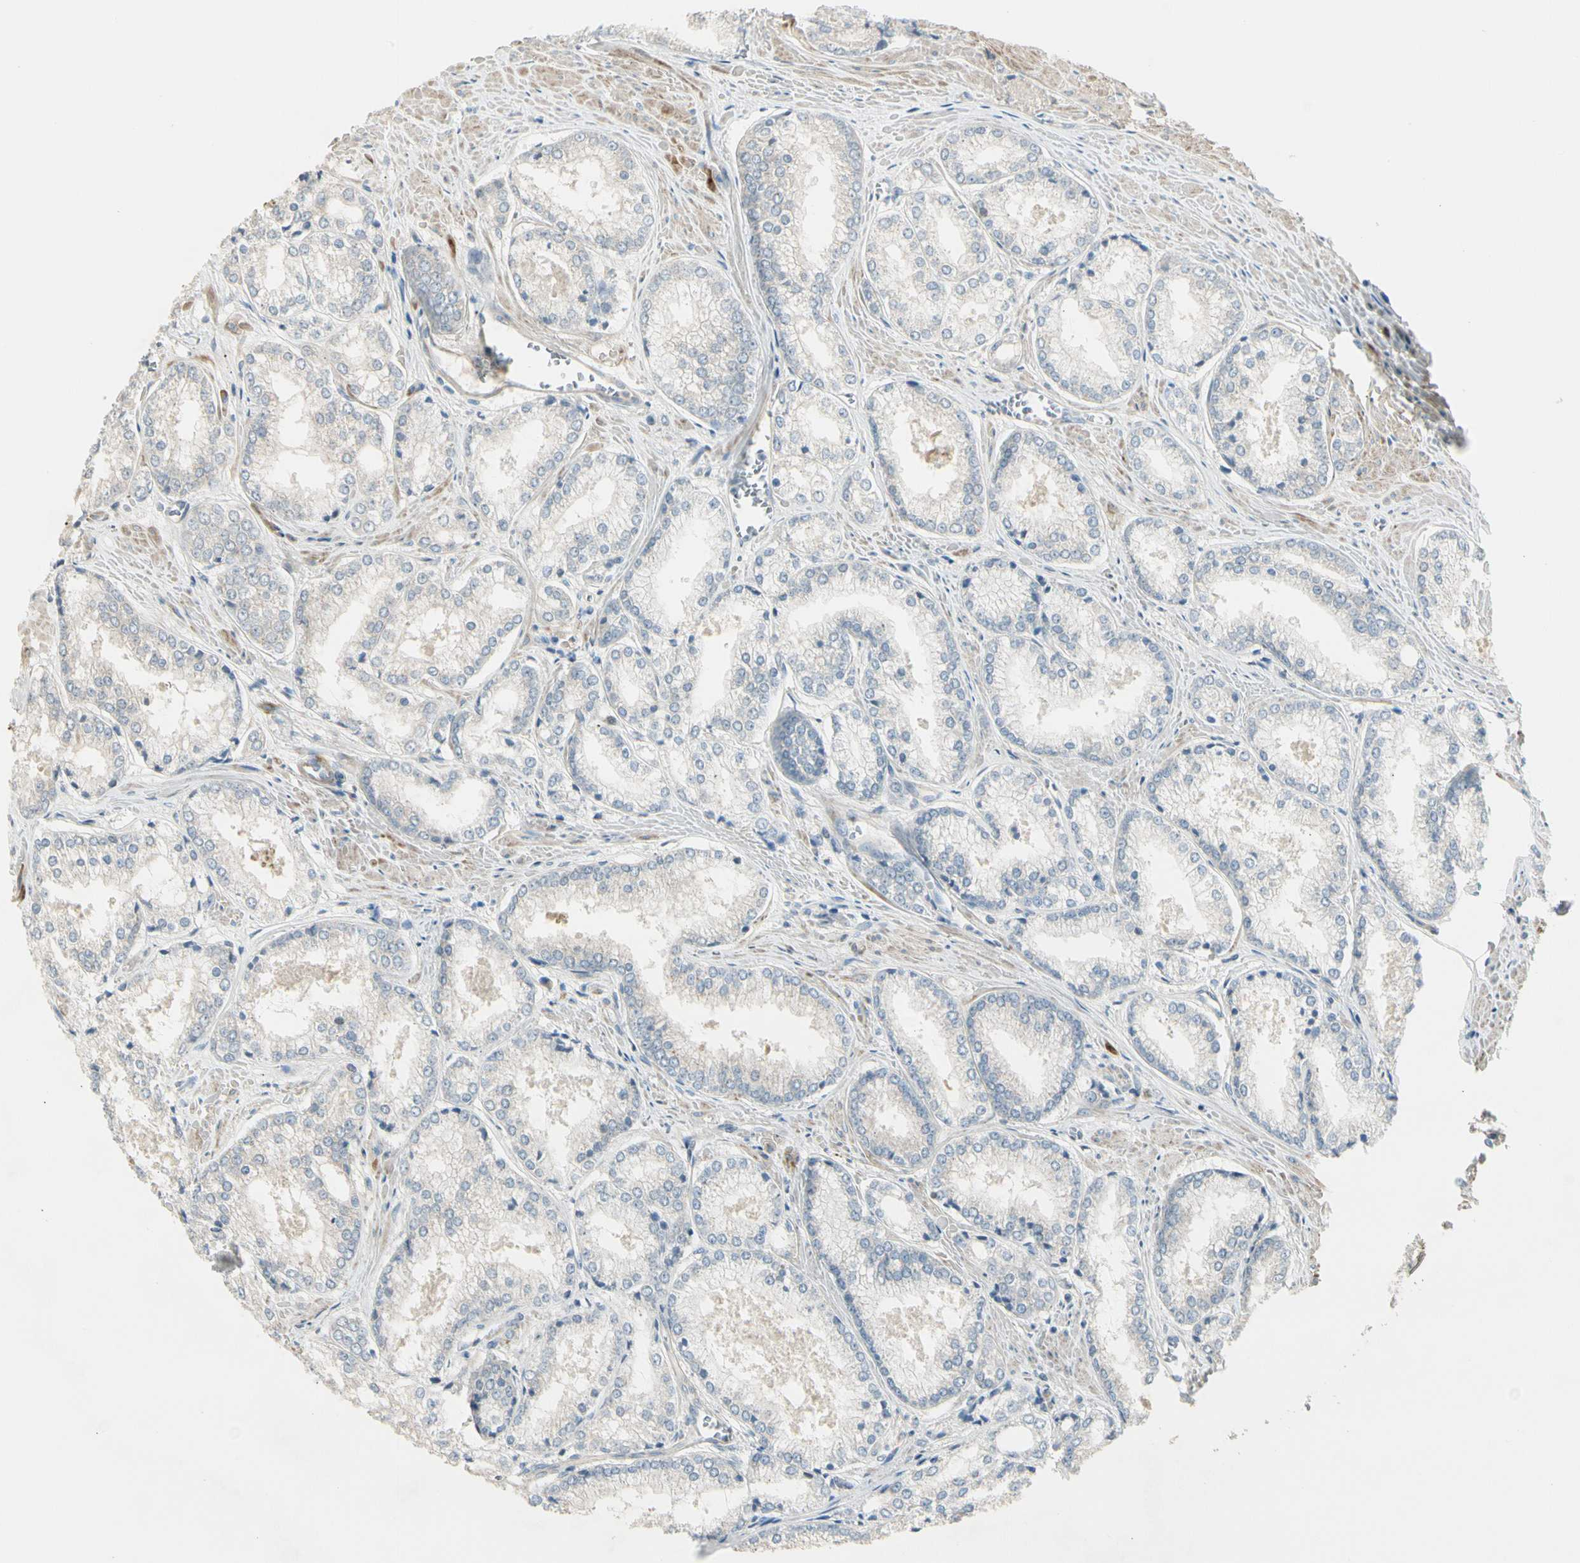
{"staining": {"intensity": "negative", "quantity": "none", "location": "none"}, "tissue": "prostate cancer", "cell_type": "Tumor cells", "image_type": "cancer", "snomed": [{"axis": "morphology", "description": "Adenocarcinoma, Low grade"}, {"axis": "topography", "description": "Prostate"}], "caption": "IHC of human low-grade adenocarcinoma (prostate) demonstrates no staining in tumor cells.", "gene": "ADGRA3", "patient": {"sex": "male", "age": 64}}